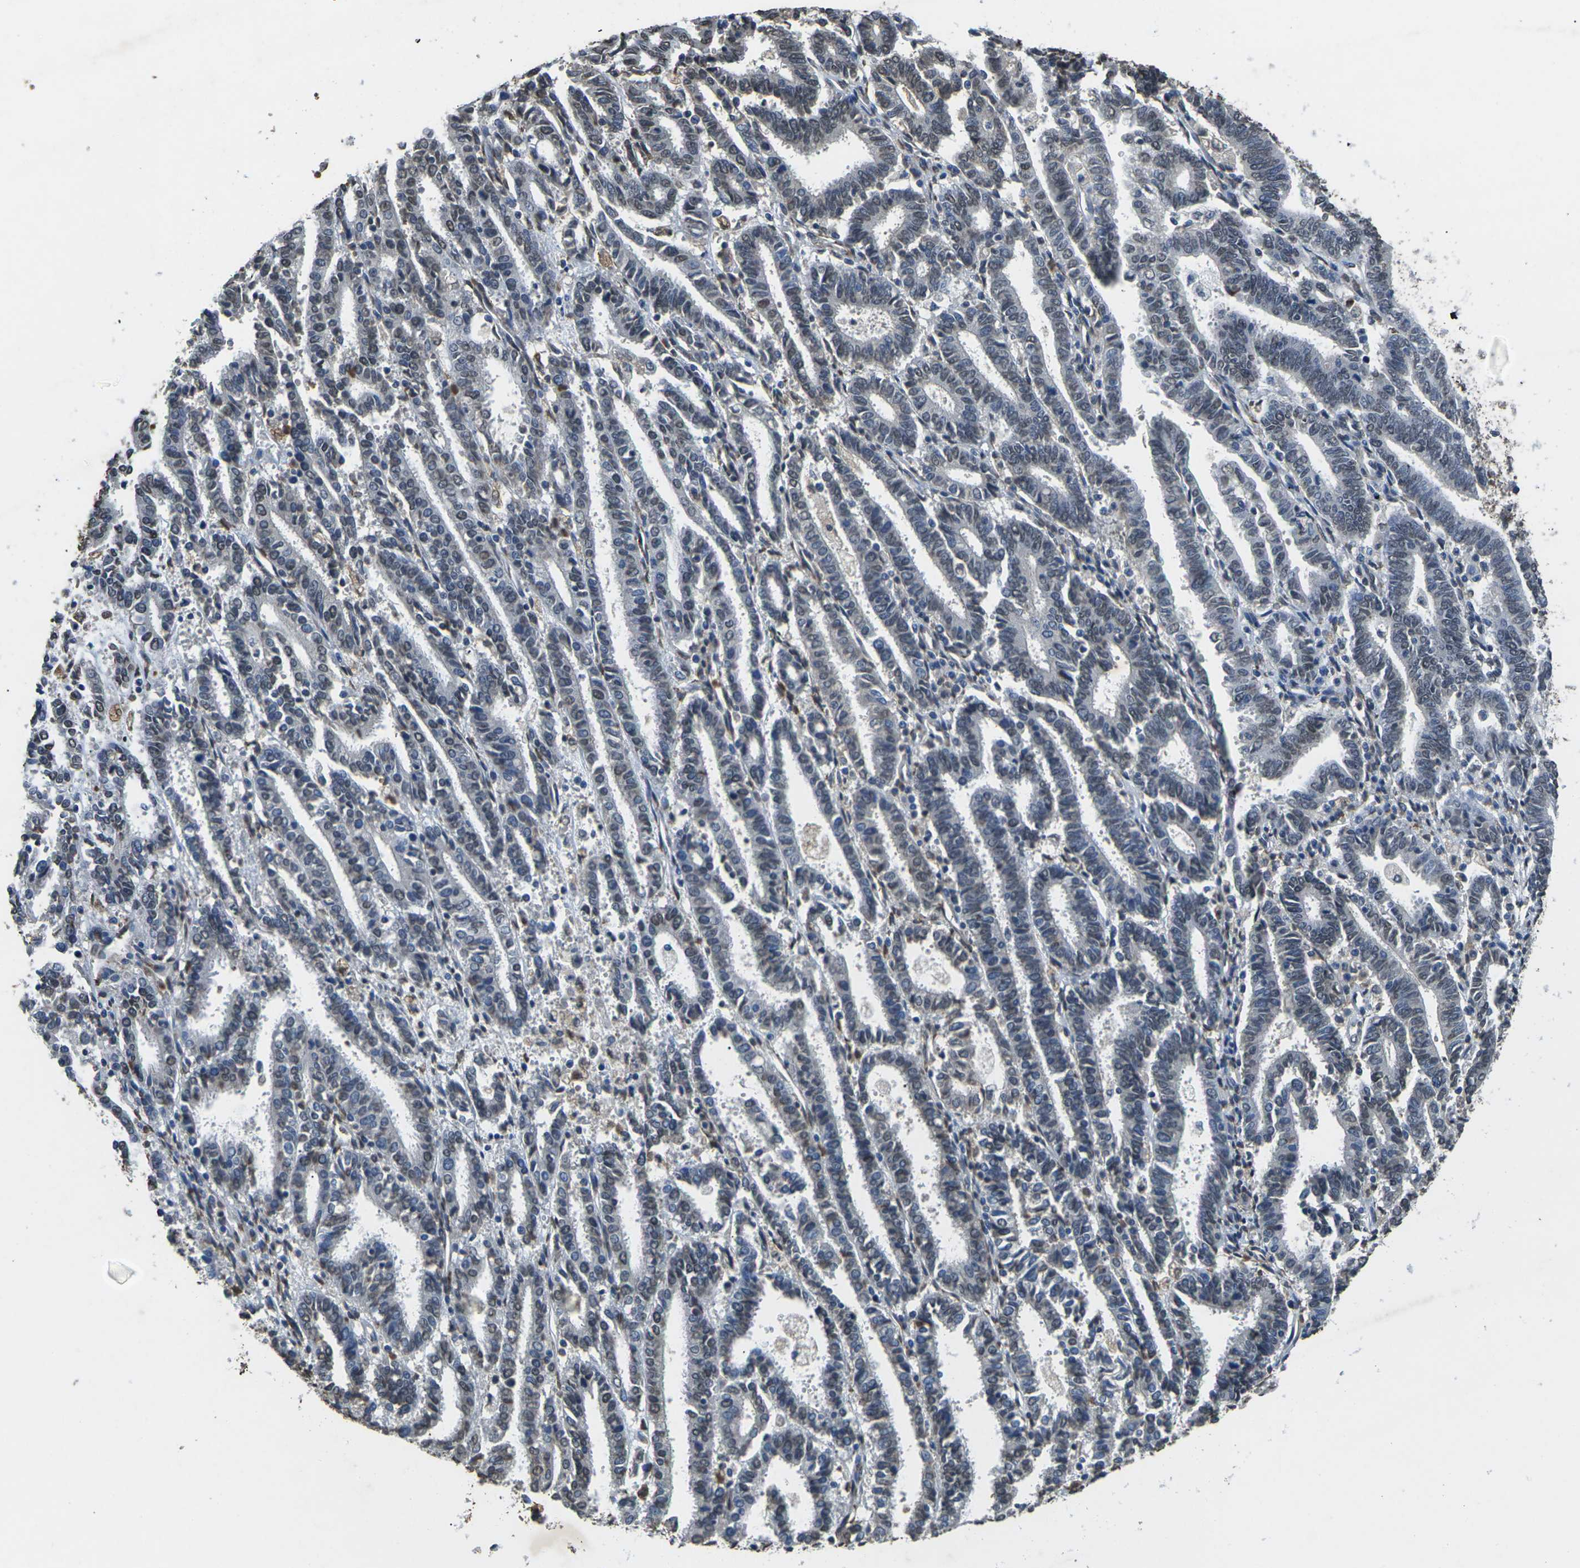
{"staining": {"intensity": "weak", "quantity": "<25%", "location": "nuclear"}, "tissue": "endometrial cancer", "cell_type": "Tumor cells", "image_type": "cancer", "snomed": [{"axis": "morphology", "description": "Adenocarcinoma, NOS"}, {"axis": "topography", "description": "Uterus"}], "caption": "An immunohistochemistry (IHC) photomicrograph of endometrial cancer is shown. There is no staining in tumor cells of endometrial cancer.", "gene": "SCNN1B", "patient": {"sex": "female", "age": 83}}